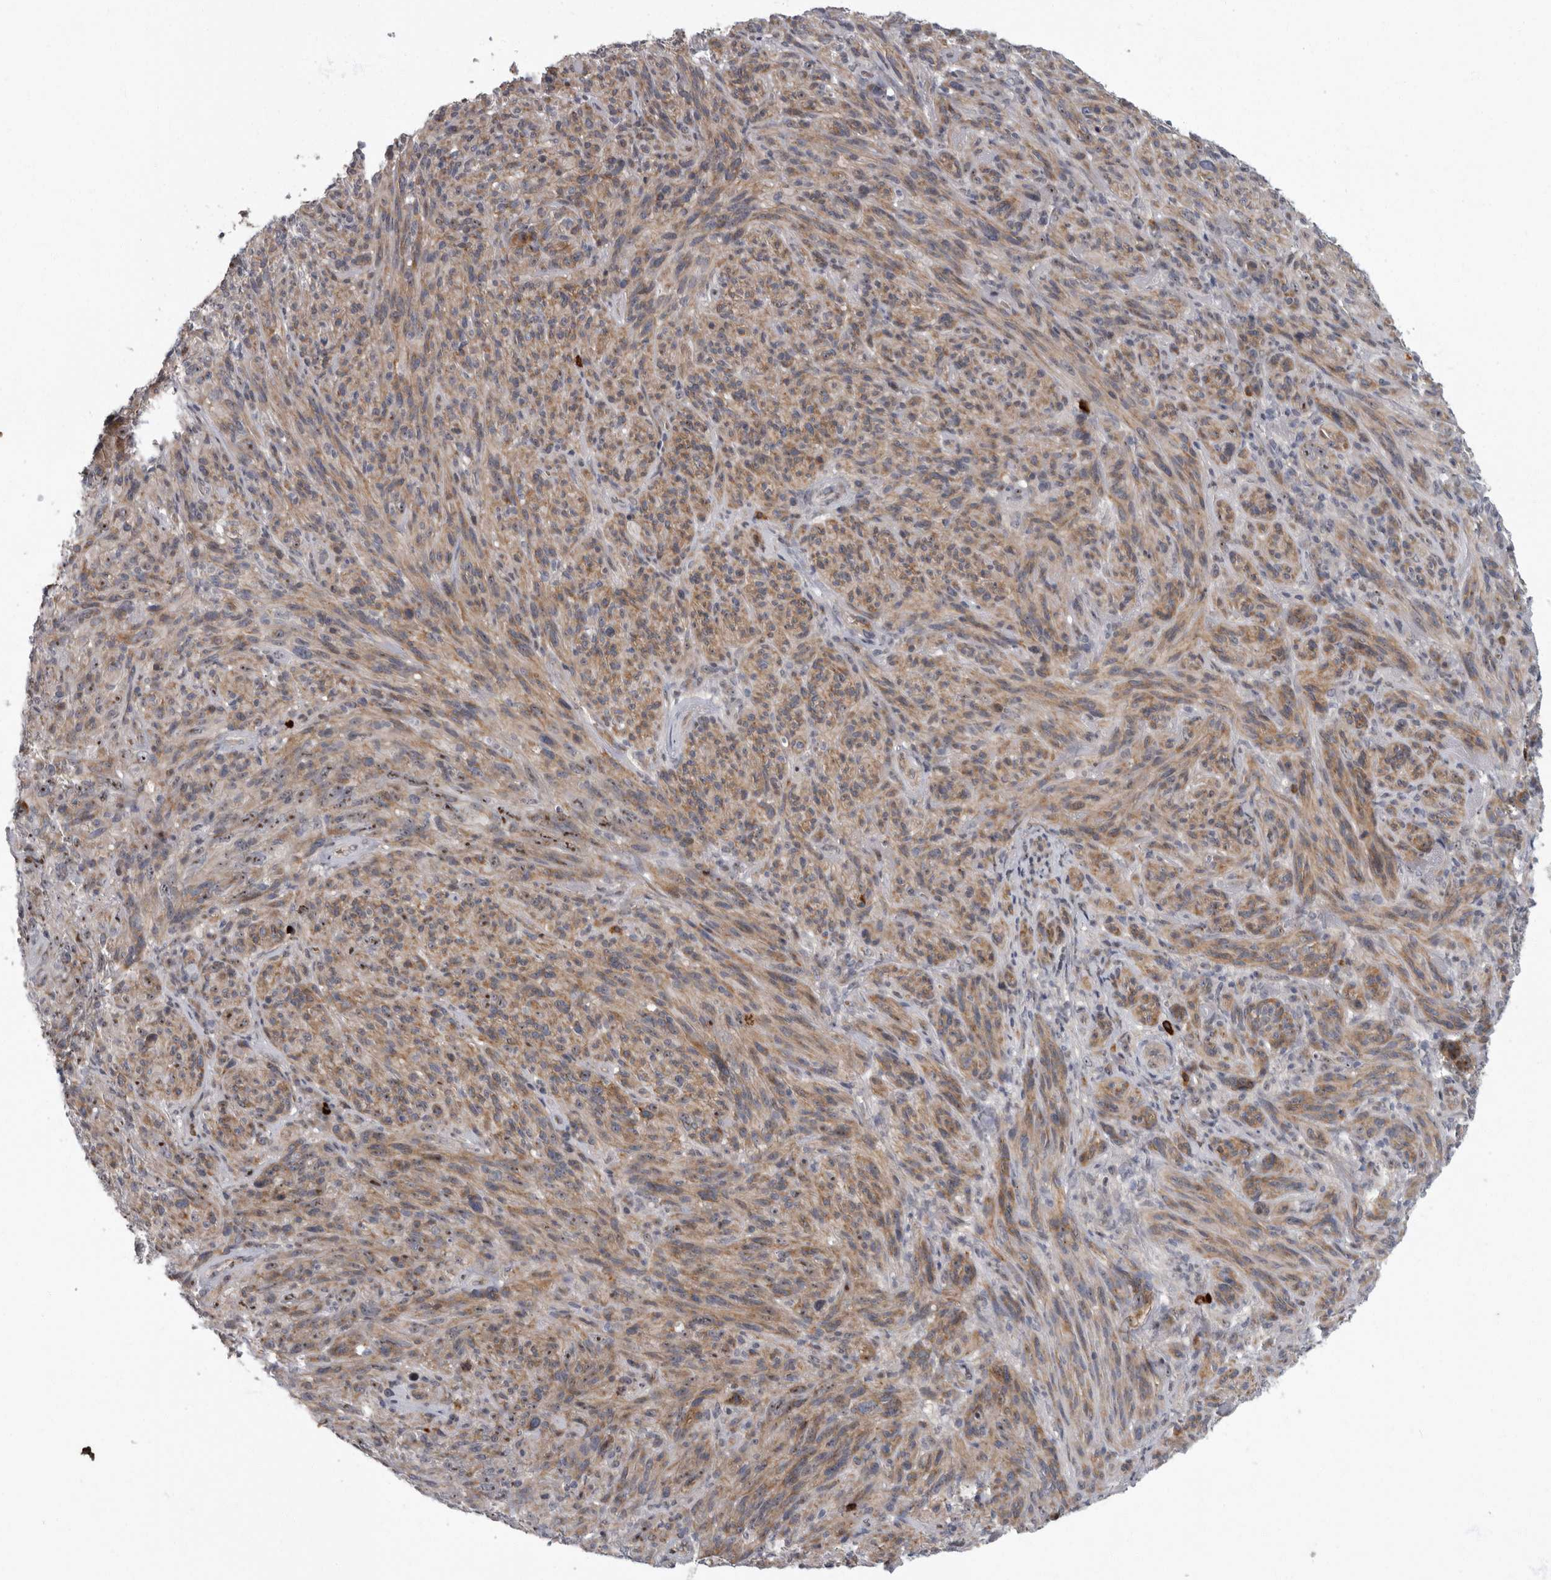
{"staining": {"intensity": "moderate", "quantity": ">75%", "location": "cytoplasmic/membranous"}, "tissue": "melanoma", "cell_type": "Tumor cells", "image_type": "cancer", "snomed": [{"axis": "morphology", "description": "Malignant melanoma, NOS"}, {"axis": "topography", "description": "Skin of head"}], "caption": "Protein staining reveals moderate cytoplasmic/membranous positivity in approximately >75% of tumor cells in malignant melanoma.", "gene": "PDCD11", "patient": {"sex": "male", "age": 96}}